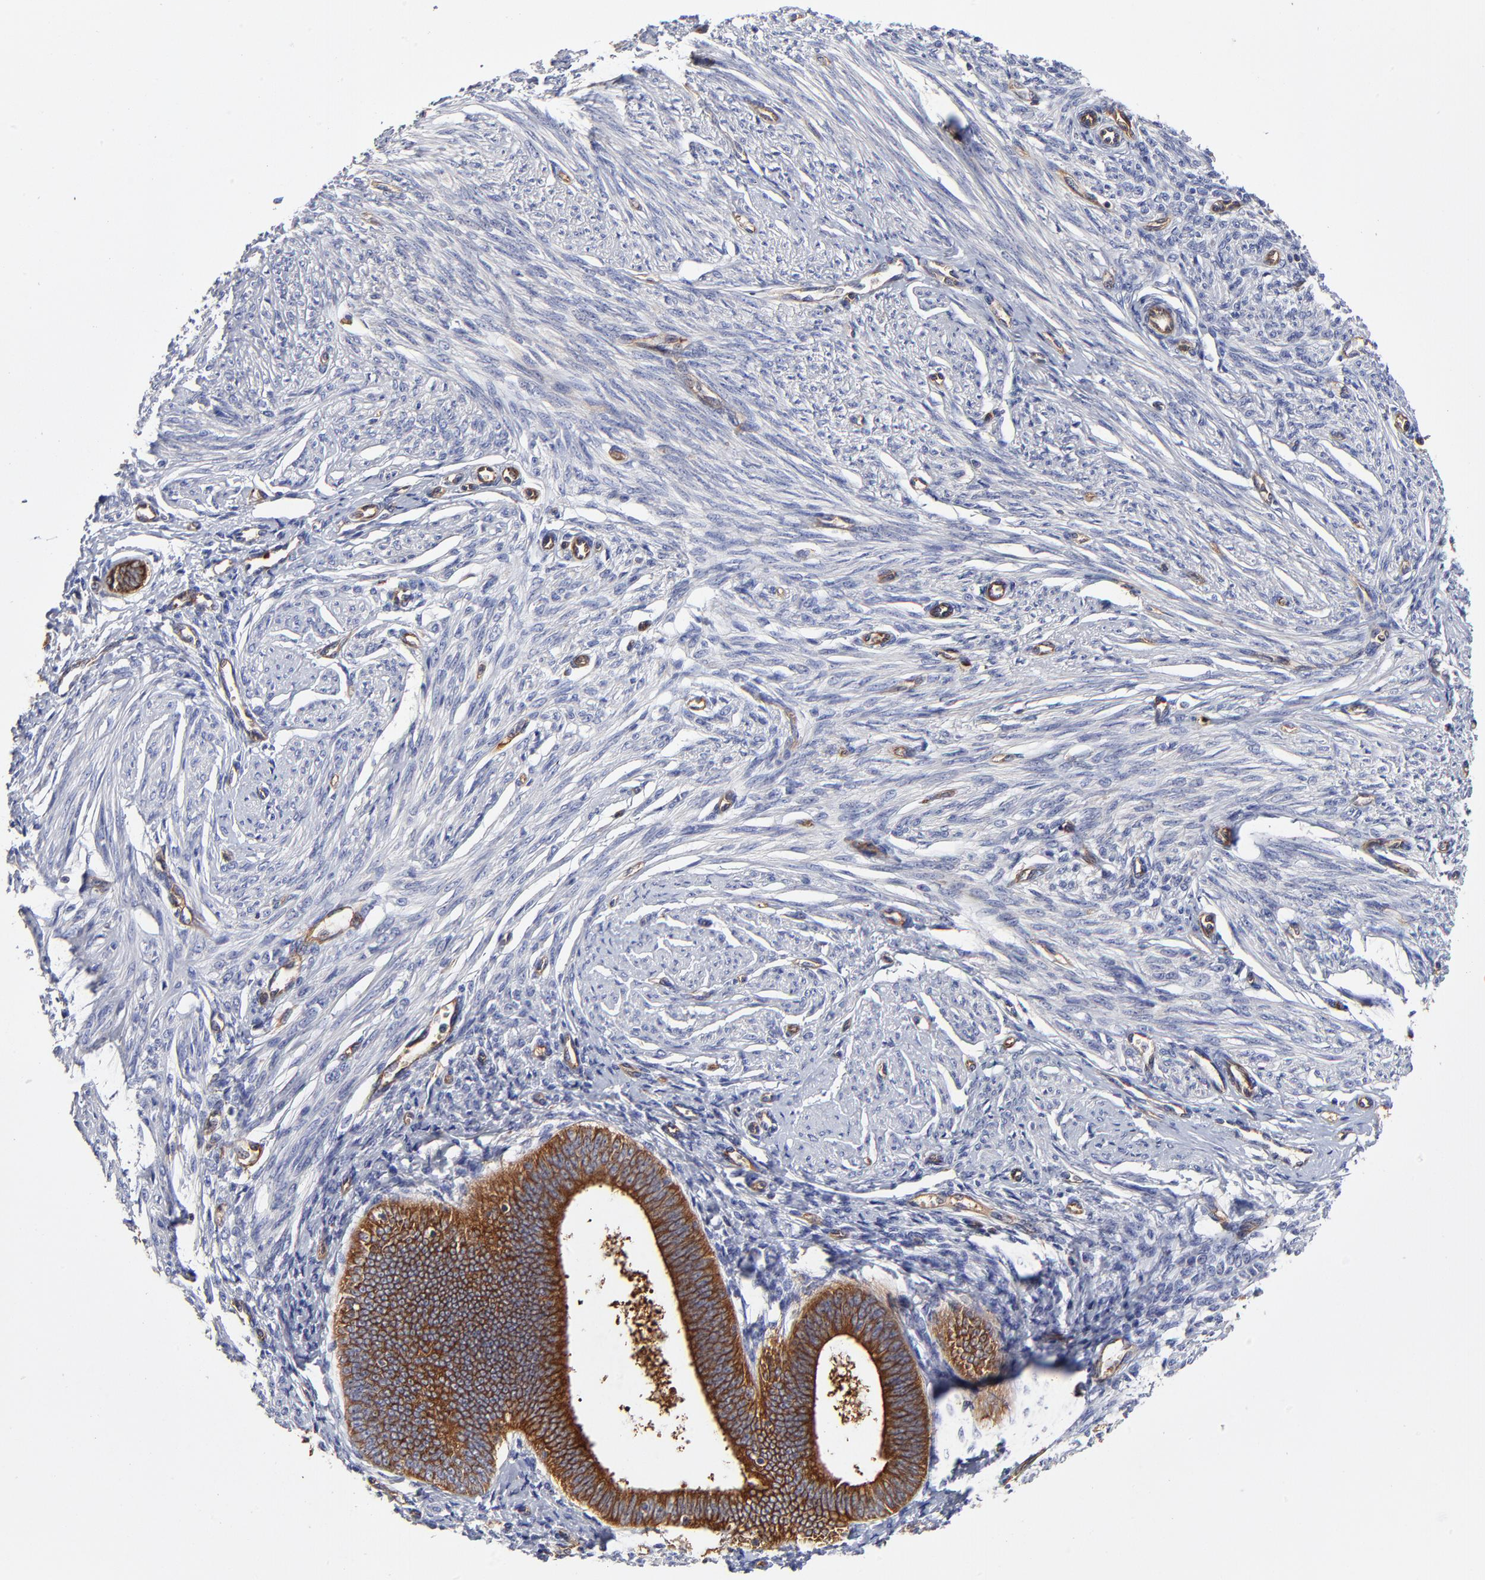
{"staining": {"intensity": "strong", "quantity": ">75%", "location": "cytoplasmic/membranous"}, "tissue": "endometrial cancer", "cell_type": "Tumor cells", "image_type": "cancer", "snomed": [{"axis": "morphology", "description": "Adenocarcinoma, NOS"}, {"axis": "topography", "description": "Endometrium"}], "caption": "Protein expression analysis of adenocarcinoma (endometrial) demonstrates strong cytoplasmic/membranous positivity in about >75% of tumor cells. The staining was performed using DAB, with brown indicating positive protein expression. Nuclei are stained blue with hematoxylin.", "gene": "CD2AP", "patient": {"sex": "female", "age": 63}}